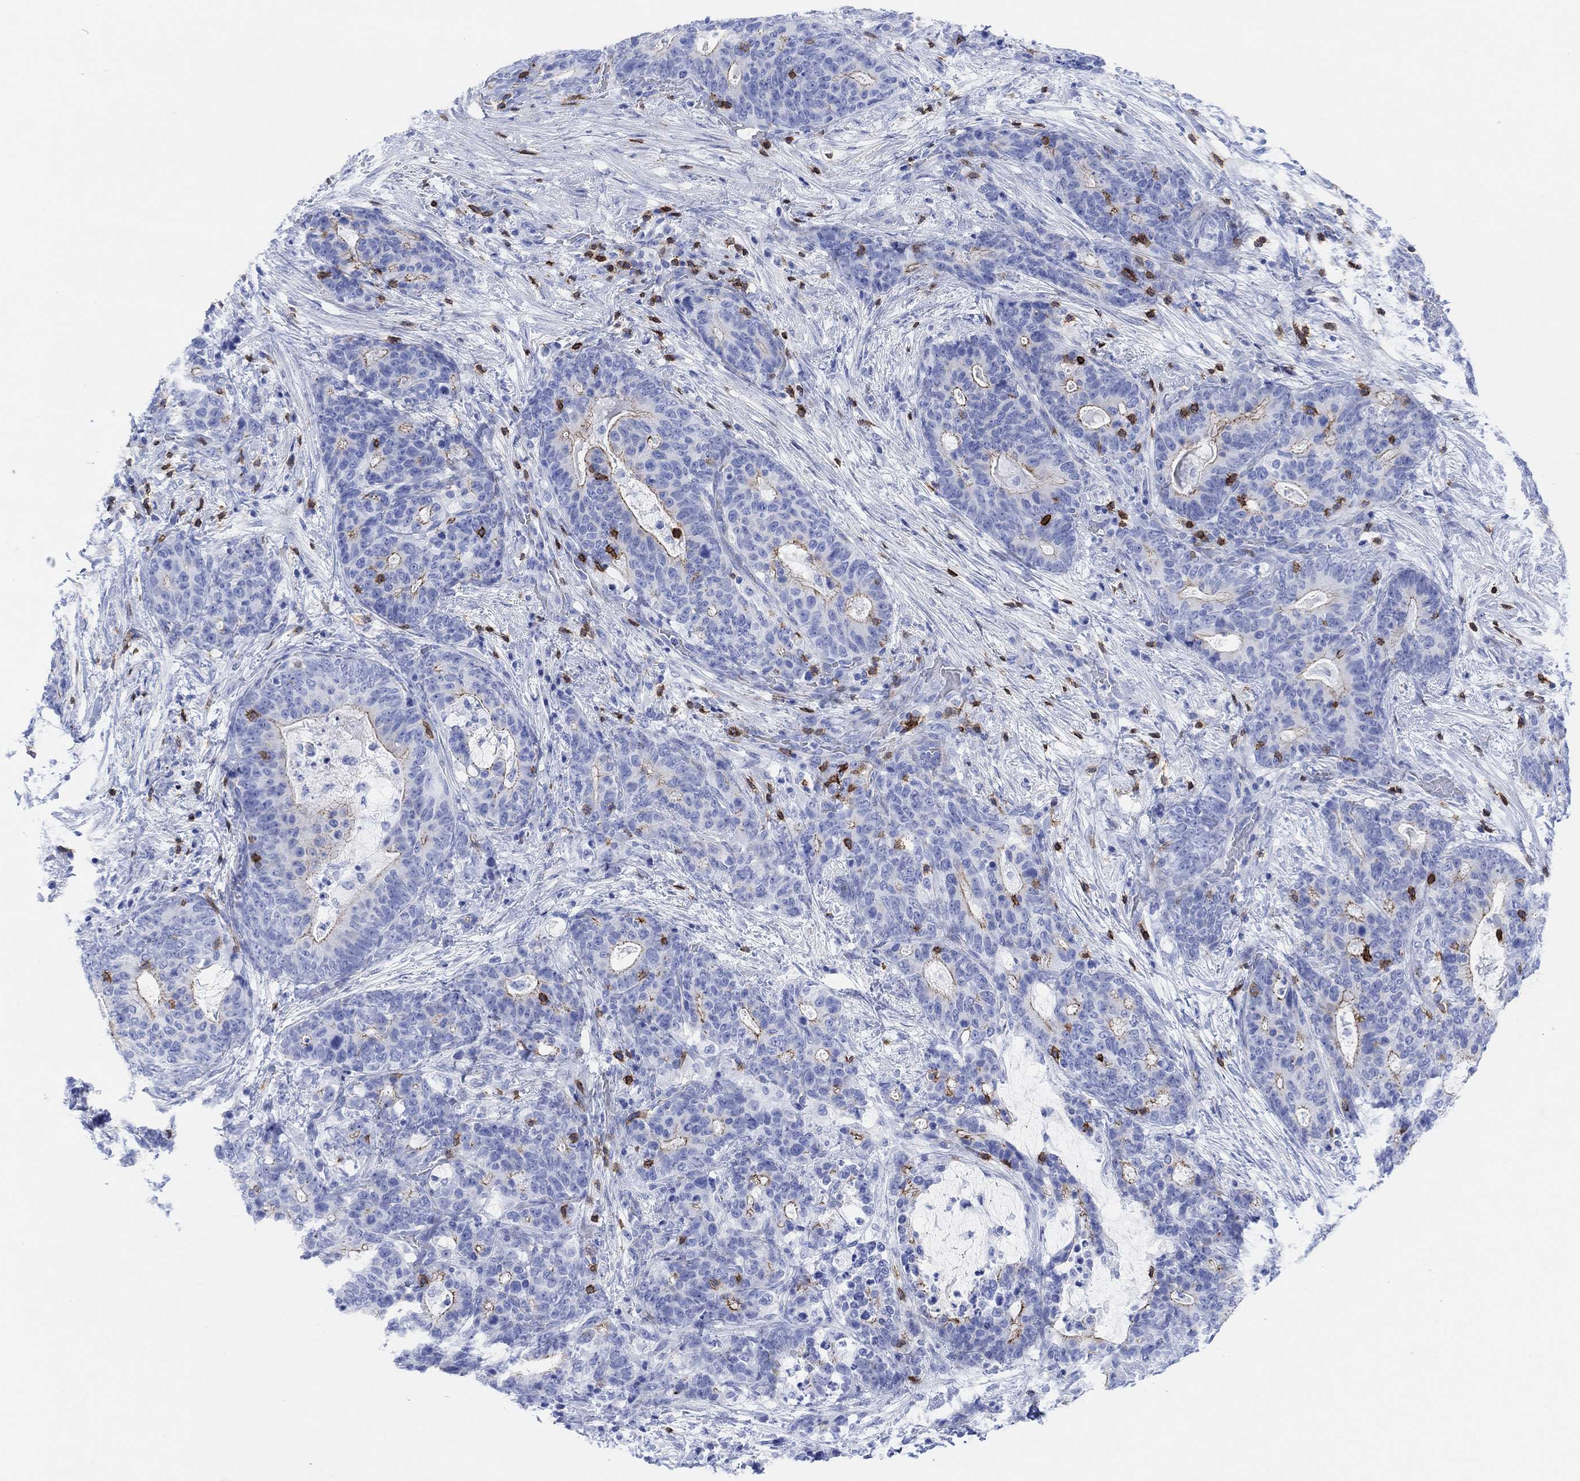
{"staining": {"intensity": "moderate", "quantity": "<25%", "location": "cytoplasmic/membranous"}, "tissue": "stomach cancer", "cell_type": "Tumor cells", "image_type": "cancer", "snomed": [{"axis": "morphology", "description": "Normal tissue, NOS"}, {"axis": "morphology", "description": "Adenocarcinoma, NOS"}, {"axis": "topography", "description": "Stomach"}], "caption": "This photomicrograph reveals IHC staining of stomach adenocarcinoma, with low moderate cytoplasmic/membranous expression in approximately <25% of tumor cells.", "gene": "GPR65", "patient": {"sex": "female", "age": 64}}